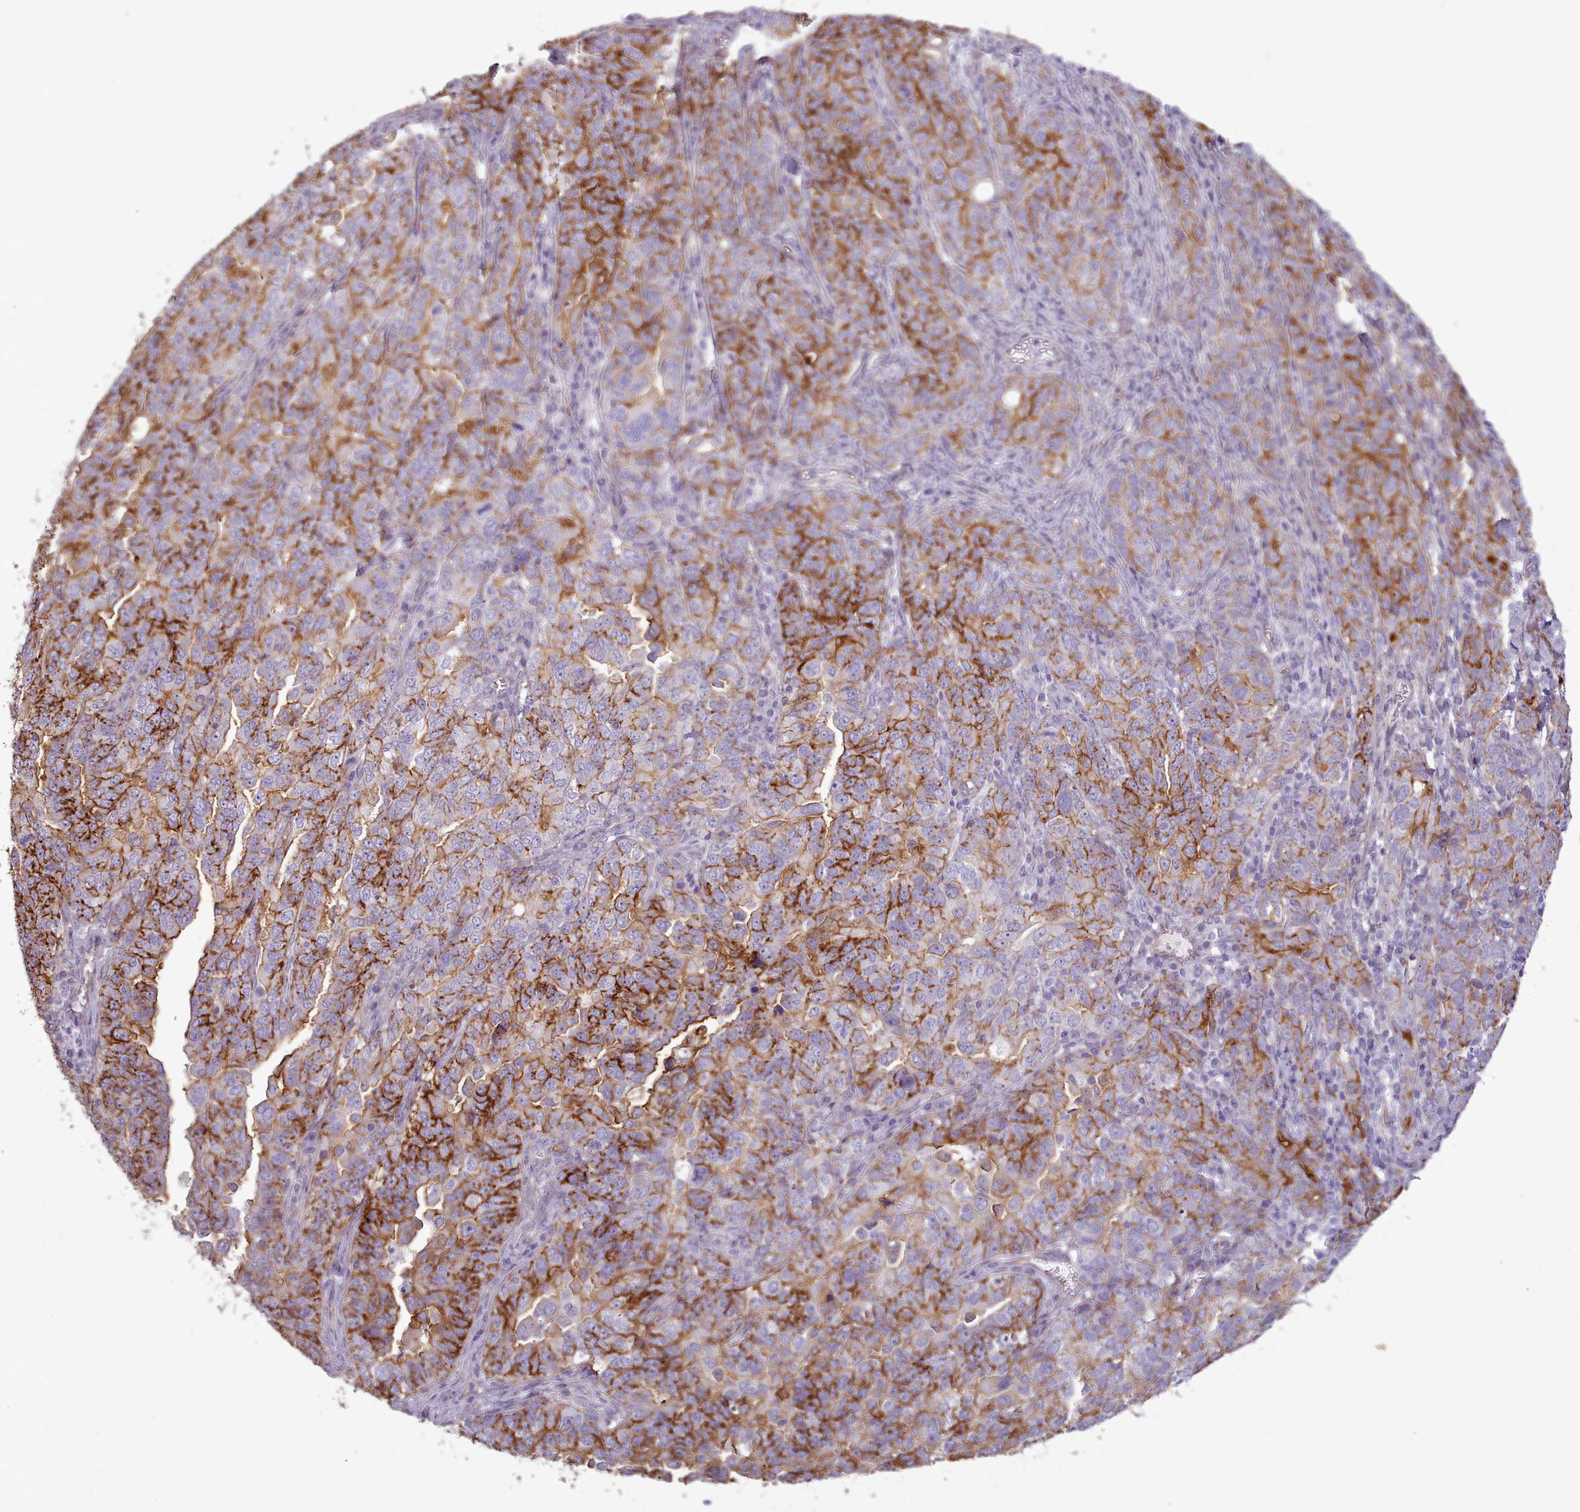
{"staining": {"intensity": "strong", "quantity": "25%-75%", "location": "cytoplasmic/membranous"}, "tissue": "ovarian cancer", "cell_type": "Tumor cells", "image_type": "cancer", "snomed": [{"axis": "morphology", "description": "Carcinoma, endometroid"}, {"axis": "topography", "description": "Ovary"}], "caption": "DAB (3,3'-diaminobenzidine) immunohistochemical staining of human ovarian cancer (endometroid carcinoma) exhibits strong cytoplasmic/membranous protein positivity in approximately 25%-75% of tumor cells. (DAB (3,3'-diaminobenzidine) IHC, brown staining for protein, blue staining for nuclei).", "gene": "PLD4", "patient": {"sex": "female", "age": 62}}